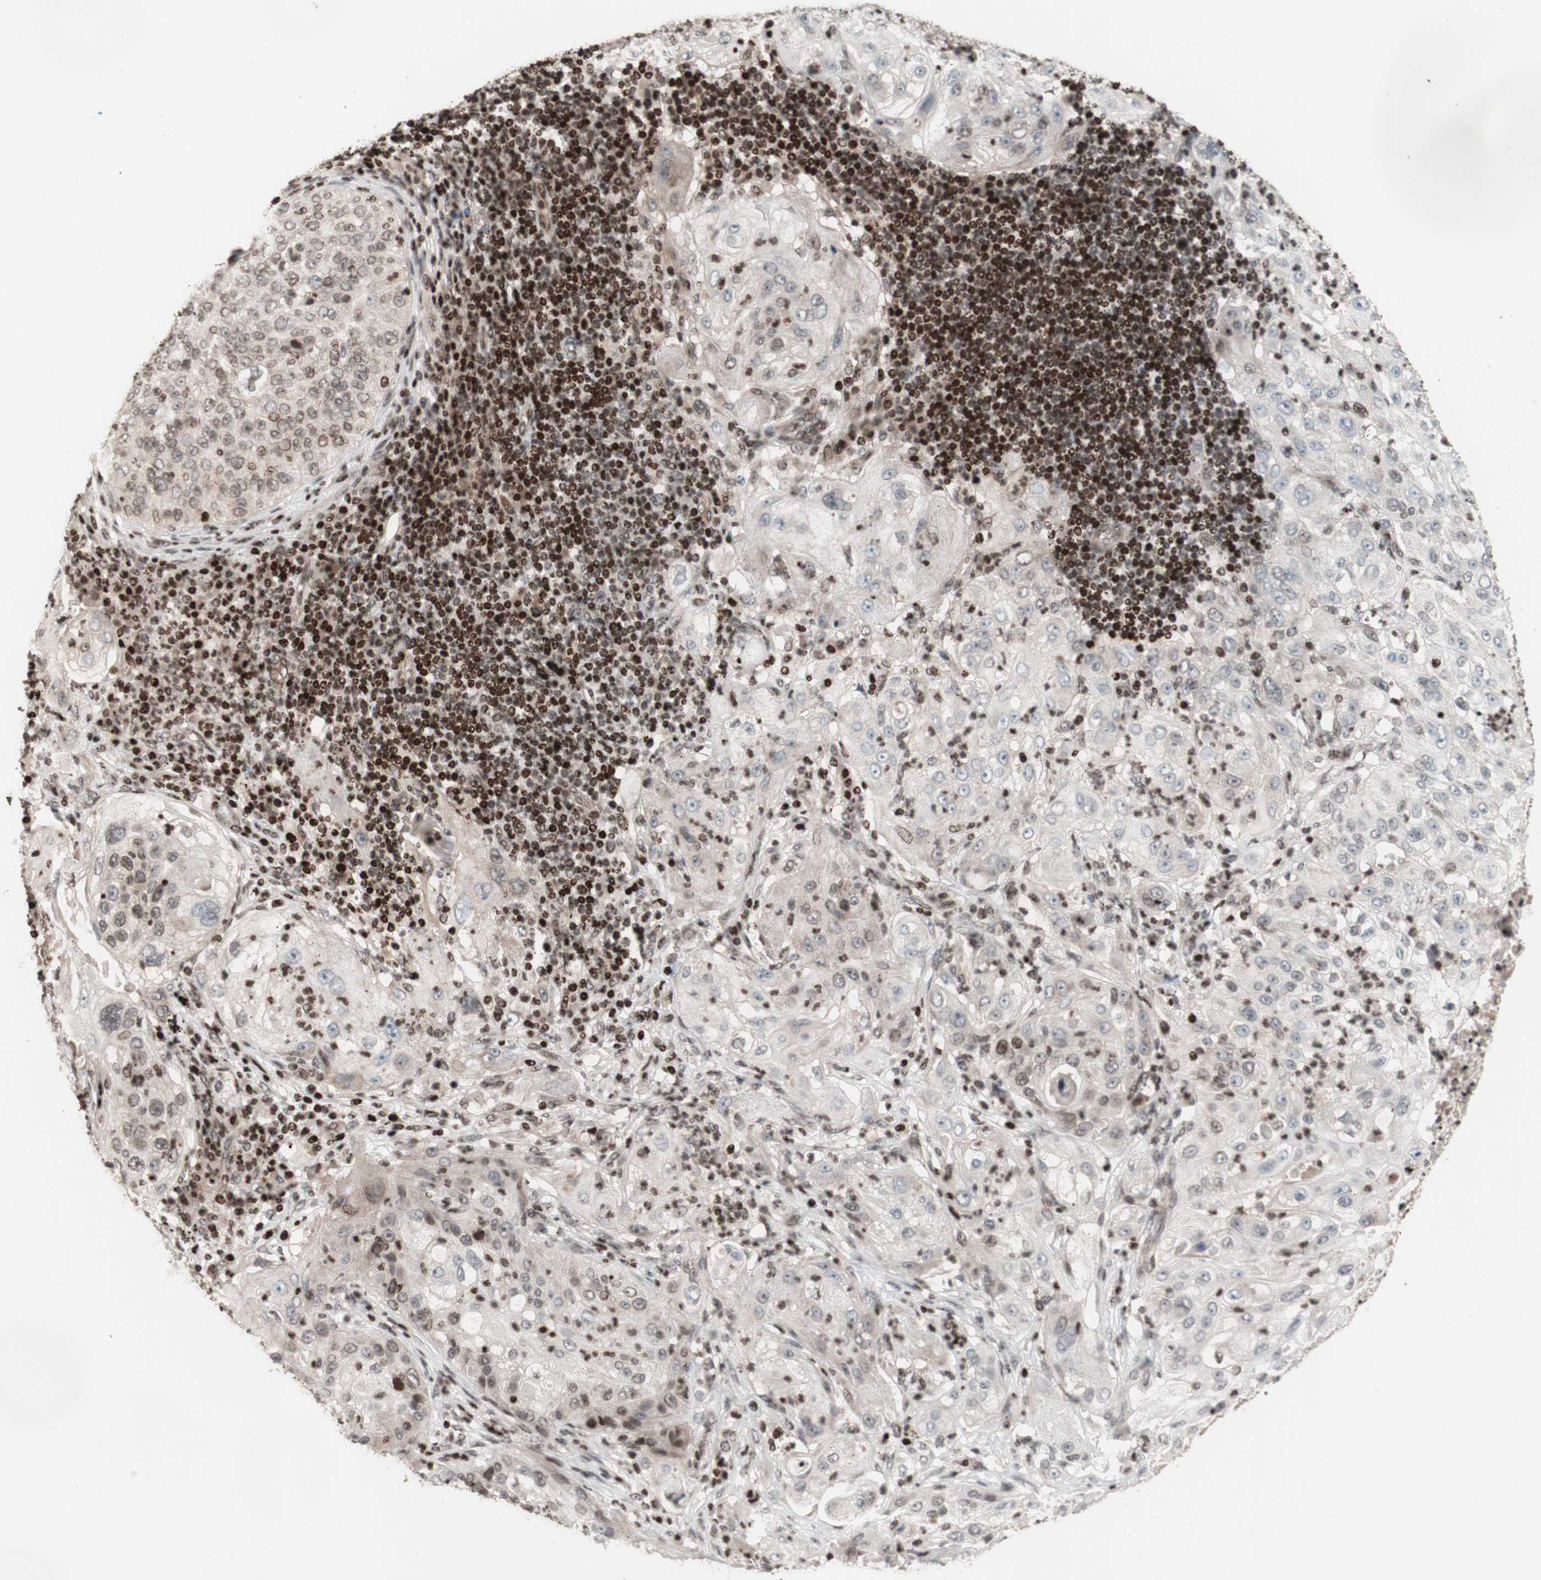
{"staining": {"intensity": "negative", "quantity": "none", "location": "none"}, "tissue": "lung cancer", "cell_type": "Tumor cells", "image_type": "cancer", "snomed": [{"axis": "morphology", "description": "Inflammation, NOS"}, {"axis": "morphology", "description": "Squamous cell carcinoma, NOS"}, {"axis": "topography", "description": "Lymph node"}, {"axis": "topography", "description": "Soft tissue"}, {"axis": "topography", "description": "Lung"}], "caption": "Human lung cancer stained for a protein using immunohistochemistry demonstrates no expression in tumor cells.", "gene": "POLA1", "patient": {"sex": "male", "age": 66}}